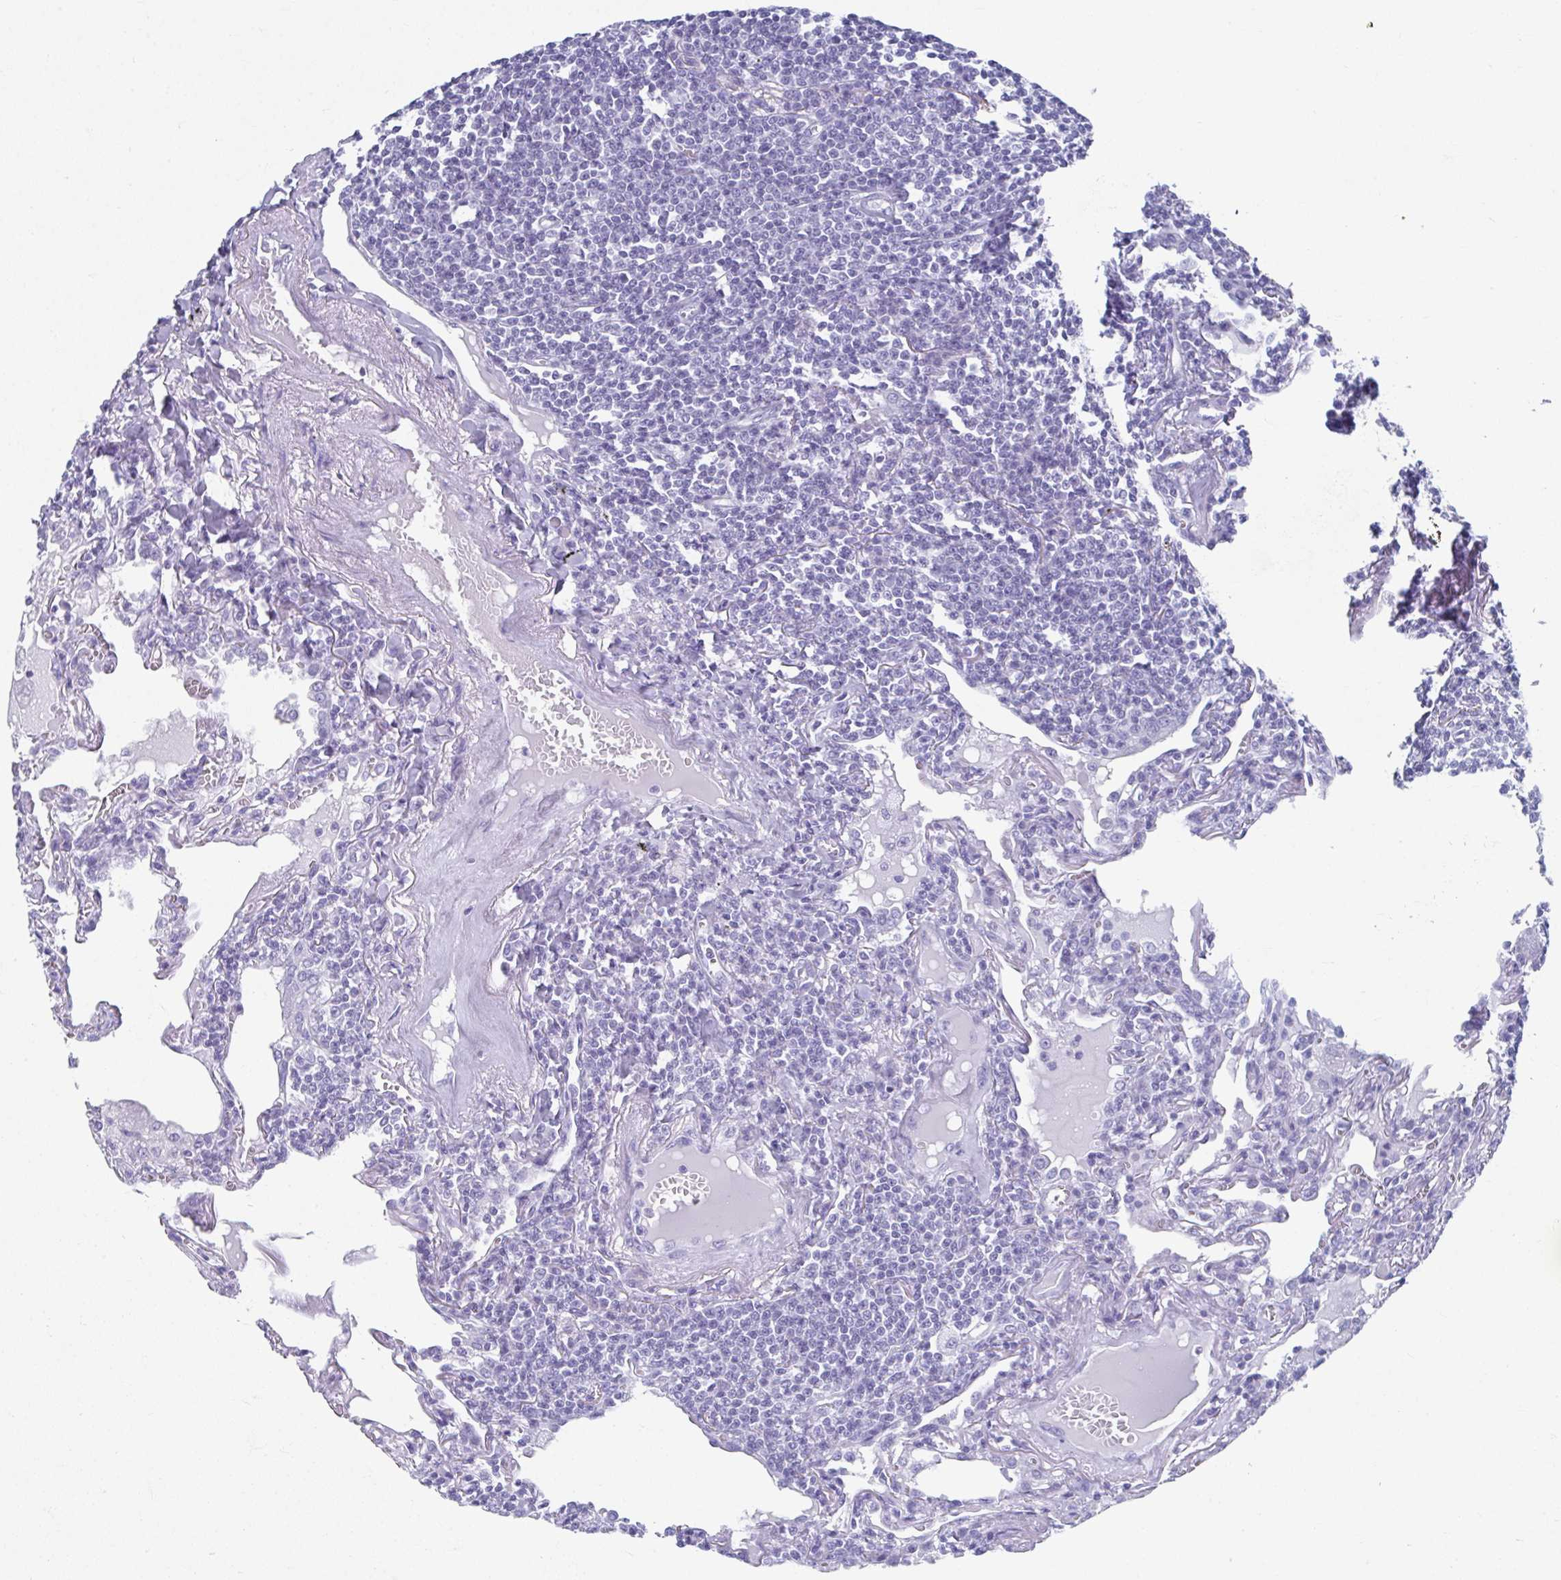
{"staining": {"intensity": "negative", "quantity": "none", "location": "none"}, "tissue": "lymphoma", "cell_type": "Tumor cells", "image_type": "cancer", "snomed": [{"axis": "morphology", "description": "Malignant lymphoma, non-Hodgkin's type, Low grade"}, {"axis": "topography", "description": "Lung"}], "caption": "Image shows no protein positivity in tumor cells of lymphoma tissue. The staining was performed using DAB (3,3'-diaminobenzidine) to visualize the protein expression in brown, while the nuclei were stained in blue with hematoxylin (Magnification: 20x).", "gene": "GHRL", "patient": {"sex": "female", "age": 71}}